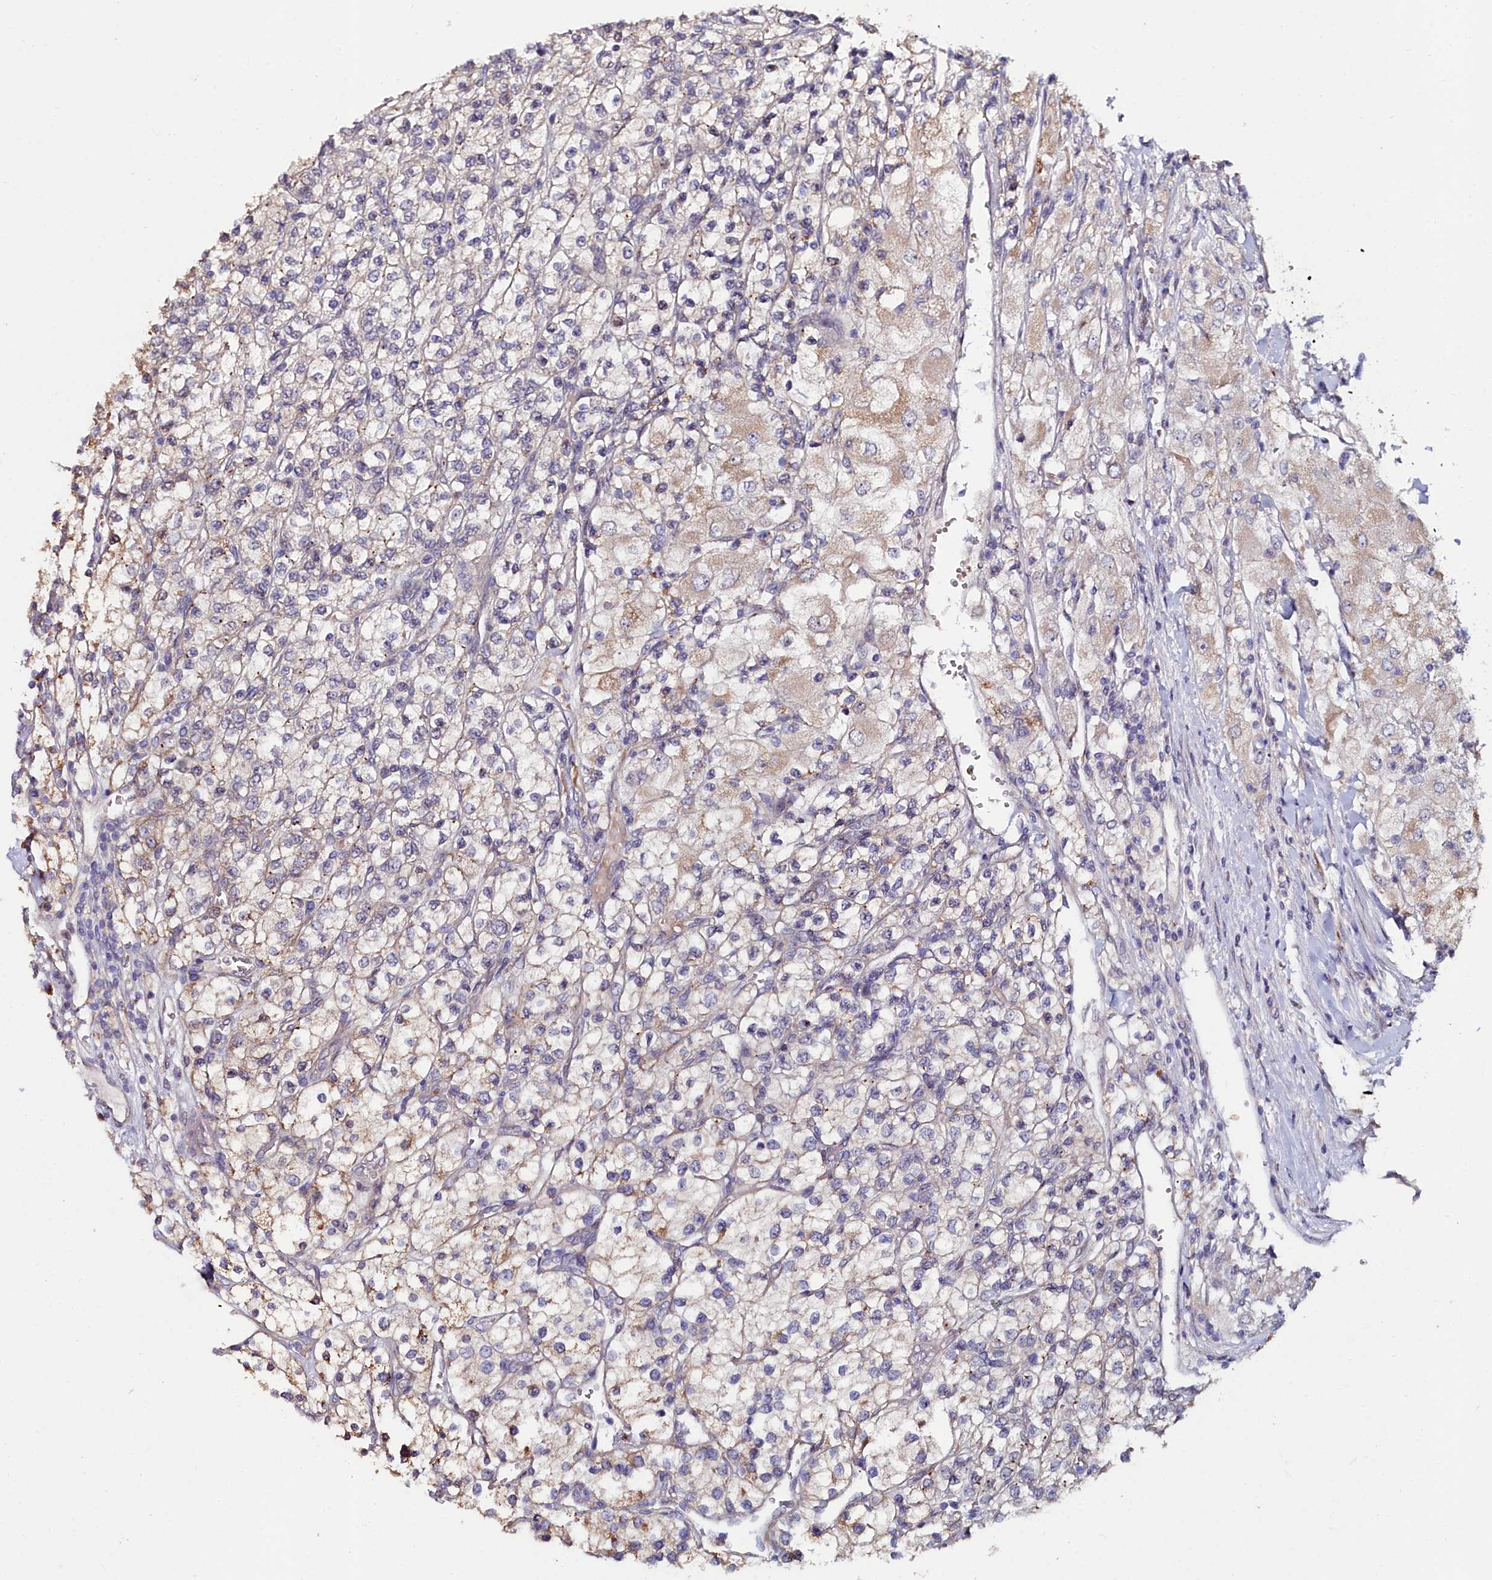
{"staining": {"intensity": "weak", "quantity": "<25%", "location": "cytoplasmic/membranous"}, "tissue": "renal cancer", "cell_type": "Tumor cells", "image_type": "cancer", "snomed": [{"axis": "morphology", "description": "Adenocarcinoma, NOS"}, {"axis": "topography", "description": "Kidney"}], "caption": "Human renal cancer (adenocarcinoma) stained for a protein using immunohistochemistry exhibits no expression in tumor cells.", "gene": "C4orf19", "patient": {"sex": "male", "age": 80}}